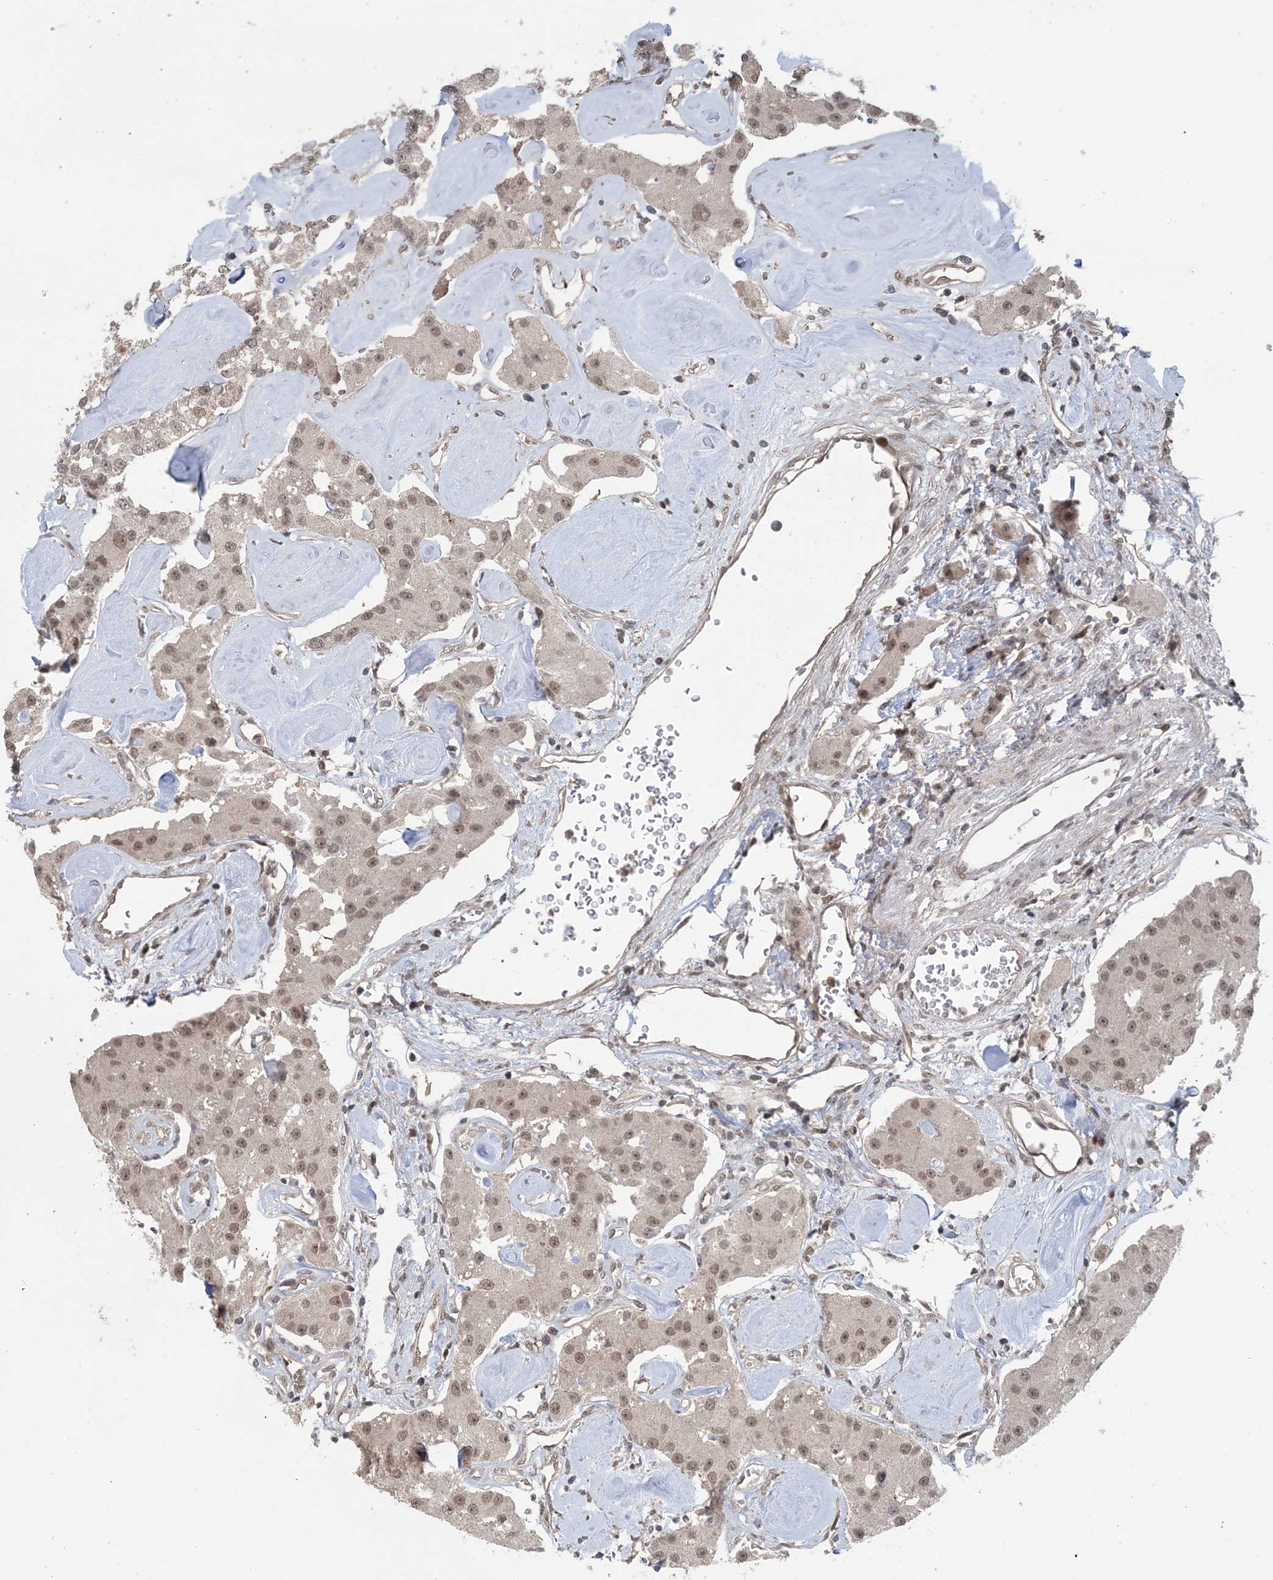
{"staining": {"intensity": "weak", "quantity": ">75%", "location": "nuclear"}, "tissue": "carcinoid", "cell_type": "Tumor cells", "image_type": "cancer", "snomed": [{"axis": "morphology", "description": "Carcinoid, malignant, NOS"}, {"axis": "topography", "description": "Pancreas"}], "caption": "Immunohistochemical staining of human malignant carcinoid shows low levels of weak nuclear staining in about >75% of tumor cells.", "gene": "ZNF710", "patient": {"sex": "male", "age": 41}}